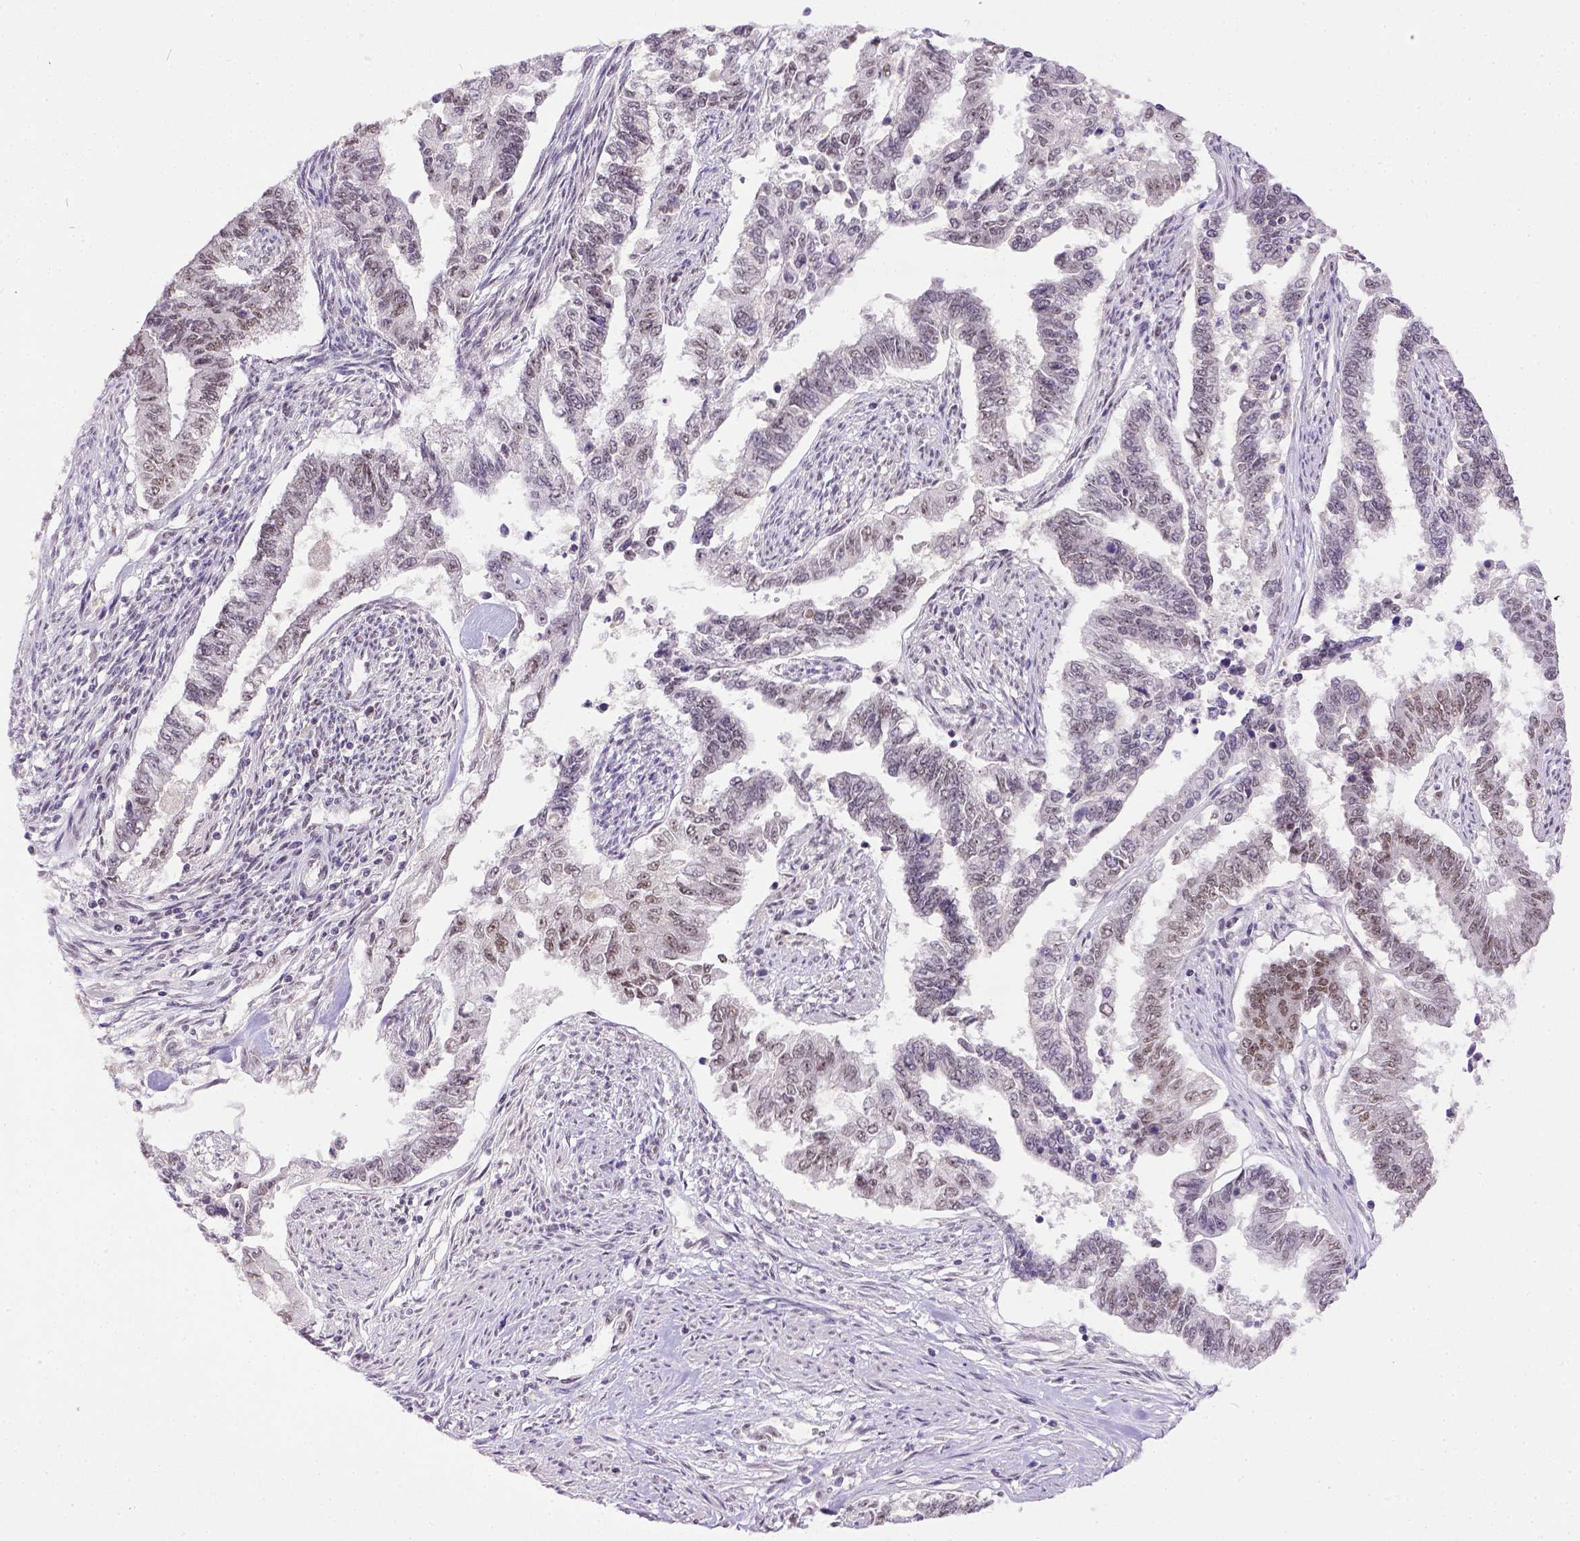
{"staining": {"intensity": "weak", "quantity": "25%-75%", "location": "nuclear"}, "tissue": "endometrial cancer", "cell_type": "Tumor cells", "image_type": "cancer", "snomed": [{"axis": "morphology", "description": "Adenocarcinoma, NOS"}, {"axis": "topography", "description": "Uterus"}], "caption": "The image reveals staining of endometrial adenocarcinoma, revealing weak nuclear protein expression (brown color) within tumor cells.", "gene": "ERCC1", "patient": {"sex": "female", "age": 59}}